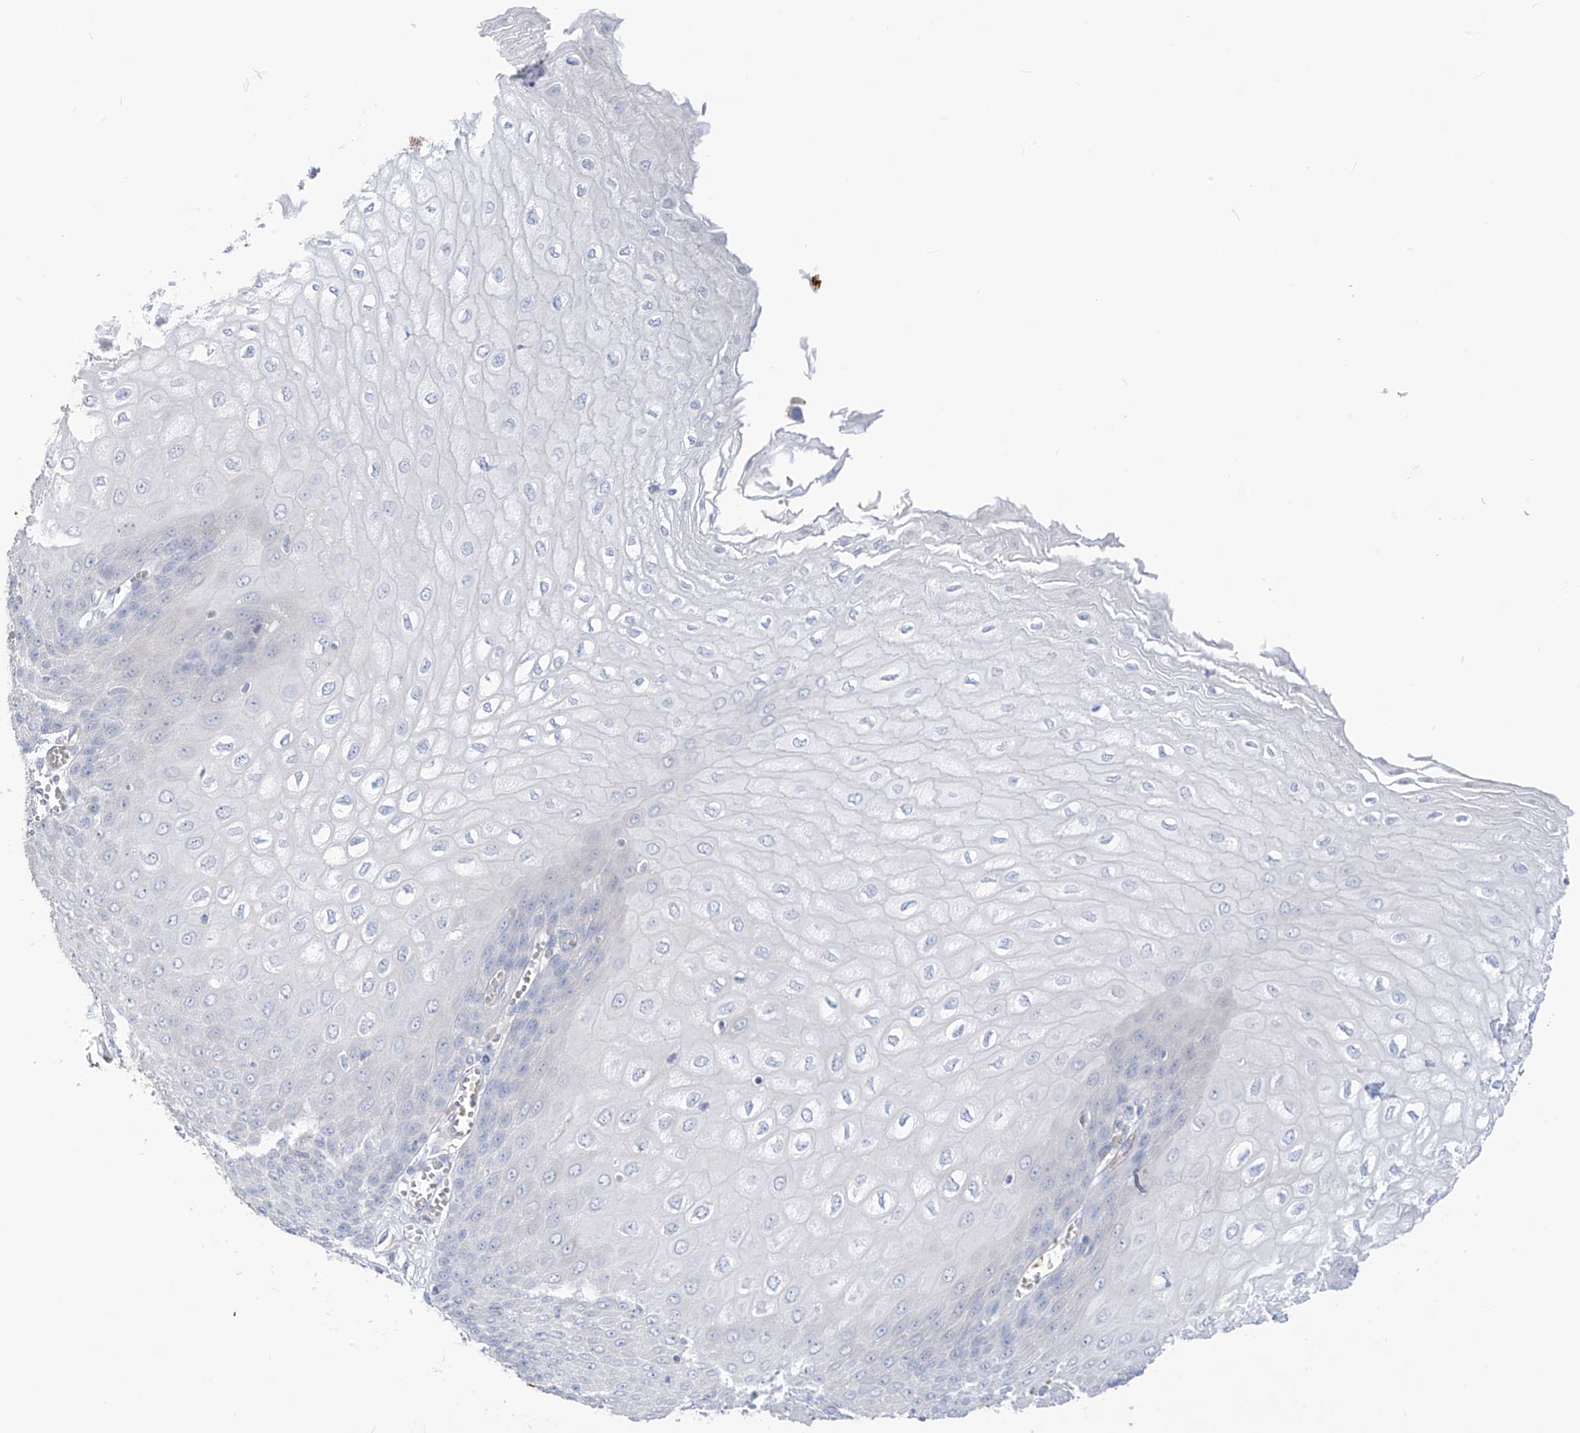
{"staining": {"intensity": "negative", "quantity": "none", "location": "none"}, "tissue": "esophagus", "cell_type": "Squamous epithelial cells", "image_type": "normal", "snomed": [{"axis": "morphology", "description": "Normal tissue, NOS"}, {"axis": "topography", "description": "Esophagus"}], "caption": "Immunohistochemical staining of unremarkable esophagus exhibits no significant staining in squamous epithelial cells. Brightfield microscopy of immunohistochemistry (IHC) stained with DAB (brown) and hematoxylin (blue), captured at high magnification.", "gene": "ASPRV1", "patient": {"sex": "male", "age": 60}}